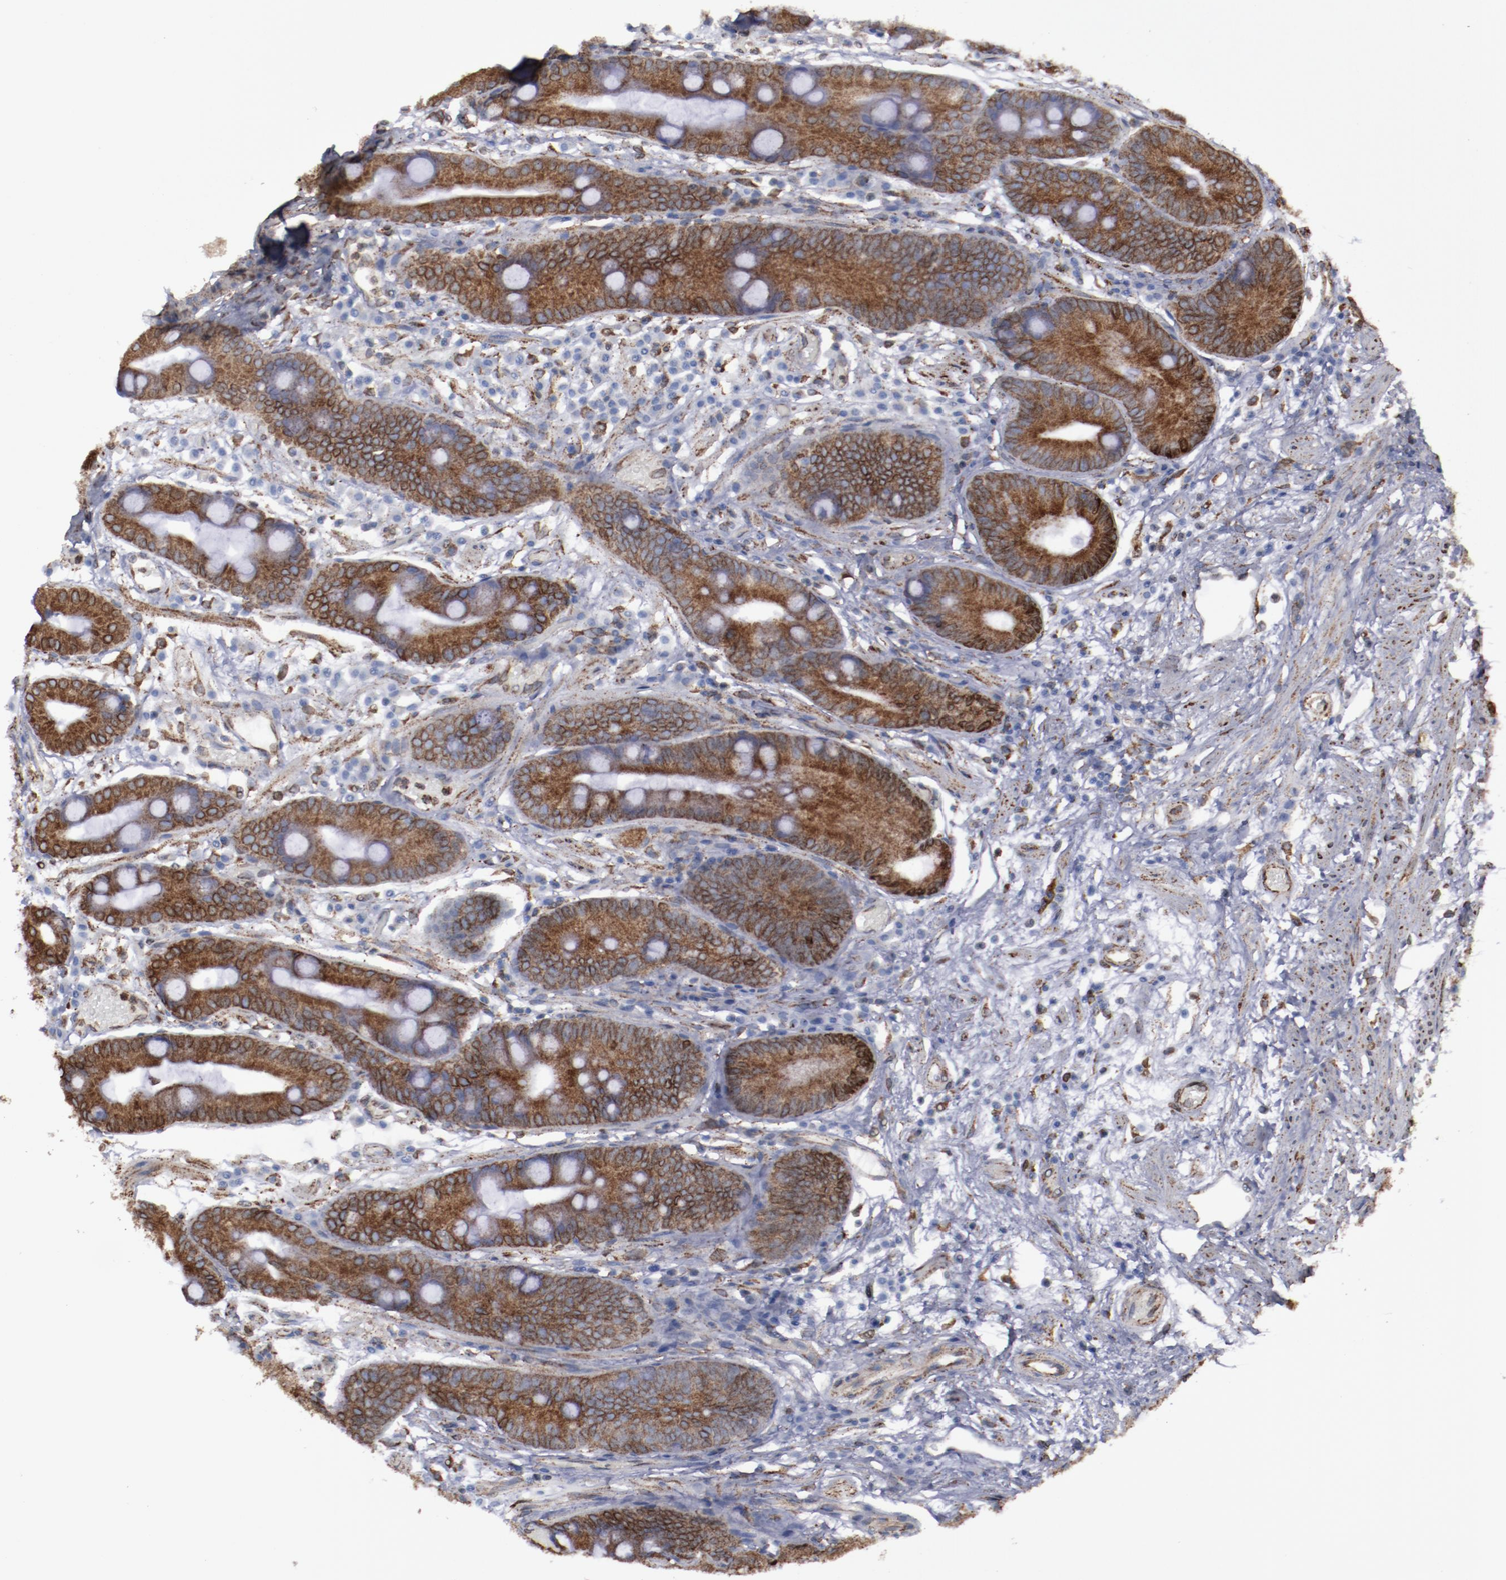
{"staining": {"intensity": "moderate", "quantity": ">75%", "location": "cytoplasmic/membranous"}, "tissue": "stomach", "cell_type": "Glandular cells", "image_type": "normal", "snomed": [{"axis": "morphology", "description": "Normal tissue, NOS"}, {"axis": "morphology", "description": "Inflammation, NOS"}, {"axis": "topography", "description": "Stomach, lower"}], "caption": "IHC photomicrograph of unremarkable stomach: human stomach stained using immunohistochemistry (IHC) demonstrates medium levels of moderate protein expression localized specifically in the cytoplasmic/membranous of glandular cells, appearing as a cytoplasmic/membranous brown color.", "gene": "ERLIN2", "patient": {"sex": "male", "age": 59}}